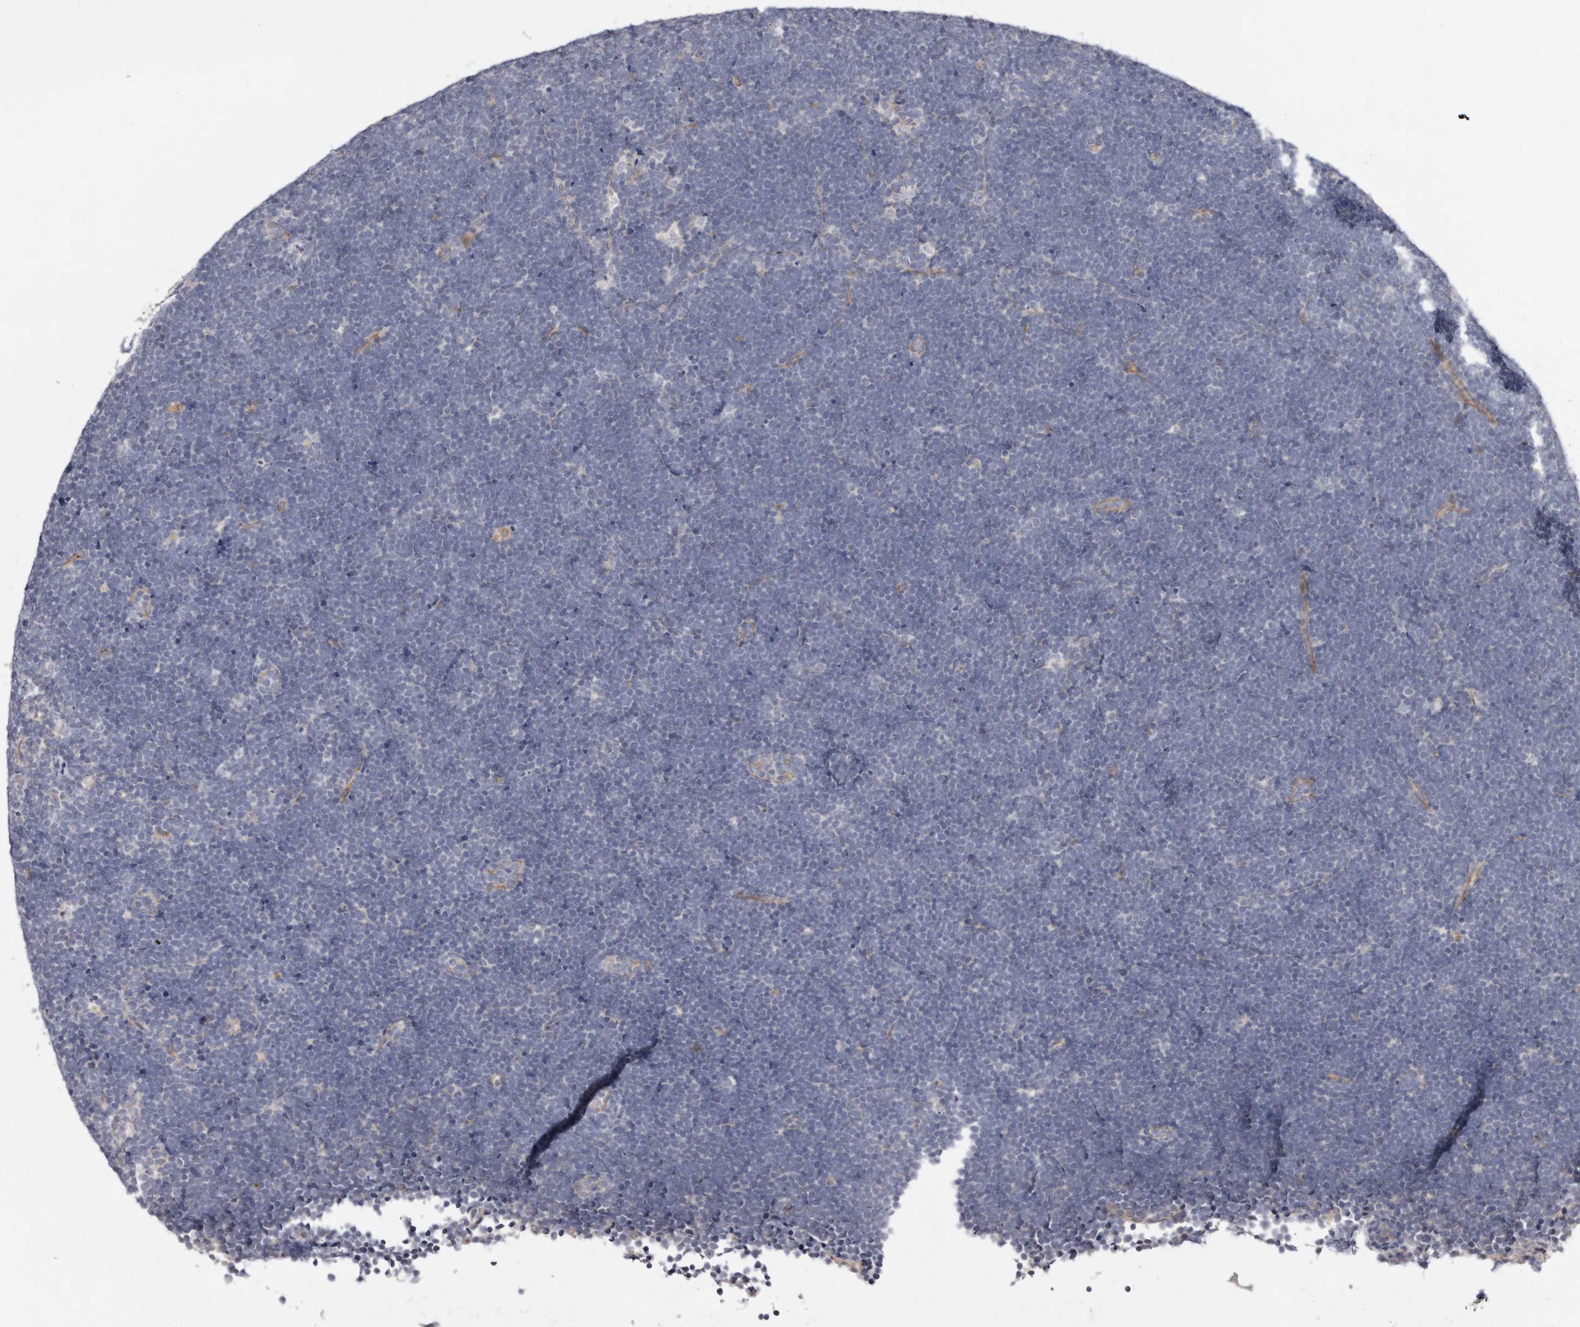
{"staining": {"intensity": "negative", "quantity": "none", "location": "none"}, "tissue": "lymphoma", "cell_type": "Tumor cells", "image_type": "cancer", "snomed": [{"axis": "morphology", "description": "Malignant lymphoma, non-Hodgkin's type, High grade"}, {"axis": "topography", "description": "Lymph node"}], "caption": "A histopathology image of high-grade malignant lymphoma, non-Hodgkin's type stained for a protein shows no brown staining in tumor cells.", "gene": "USH1C", "patient": {"sex": "male", "age": 13}}